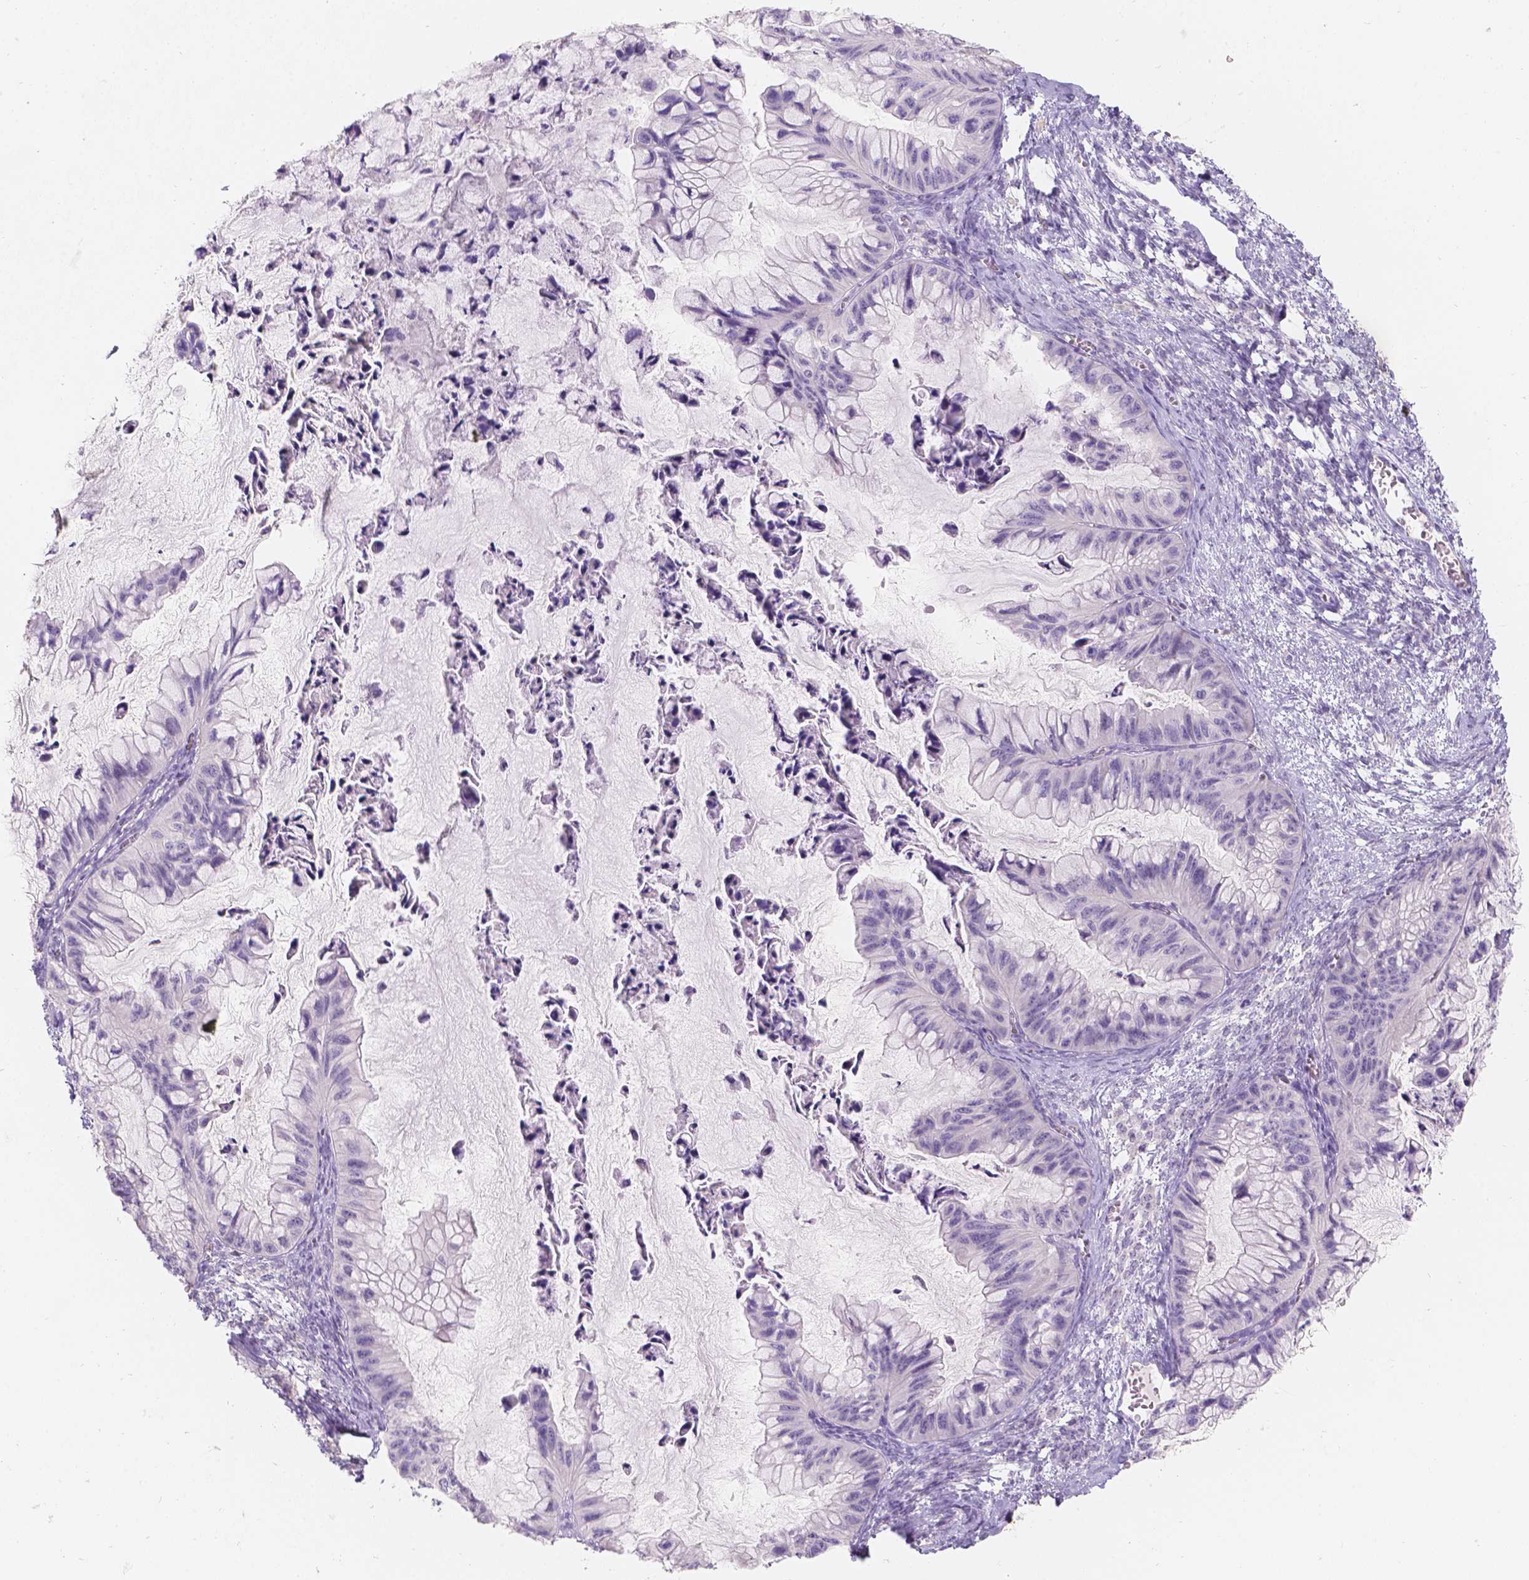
{"staining": {"intensity": "negative", "quantity": "none", "location": "none"}, "tissue": "ovarian cancer", "cell_type": "Tumor cells", "image_type": "cancer", "snomed": [{"axis": "morphology", "description": "Cystadenocarcinoma, mucinous, NOS"}, {"axis": "topography", "description": "Ovary"}], "caption": "Tumor cells show no significant protein expression in mucinous cystadenocarcinoma (ovarian).", "gene": "HTN3", "patient": {"sex": "female", "age": 72}}